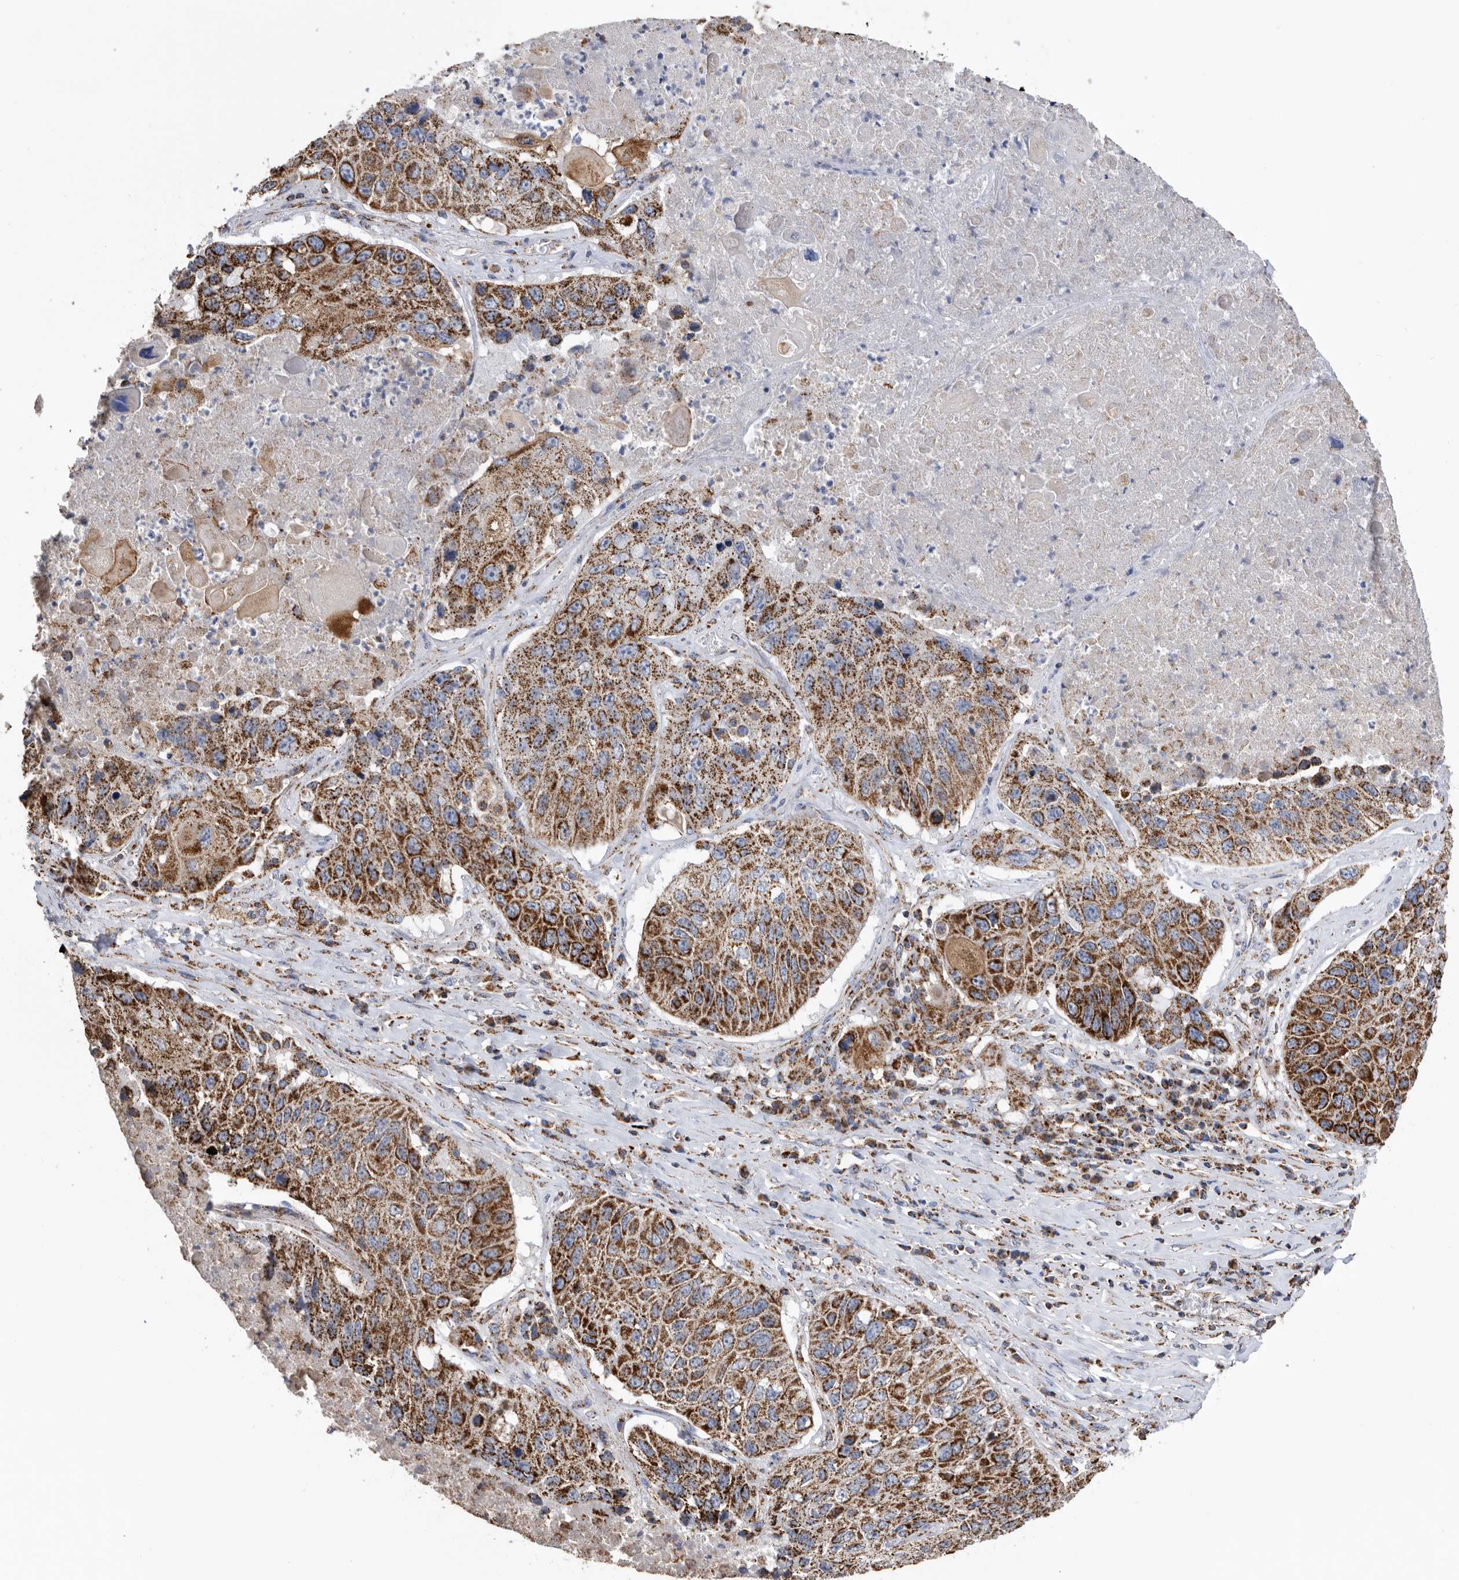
{"staining": {"intensity": "strong", "quantity": ">75%", "location": "cytoplasmic/membranous"}, "tissue": "lung cancer", "cell_type": "Tumor cells", "image_type": "cancer", "snomed": [{"axis": "morphology", "description": "Squamous cell carcinoma, NOS"}, {"axis": "topography", "description": "Lung"}], "caption": "Protein staining by IHC reveals strong cytoplasmic/membranous expression in about >75% of tumor cells in squamous cell carcinoma (lung).", "gene": "WFDC1", "patient": {"sex": "male", "age": 61}}